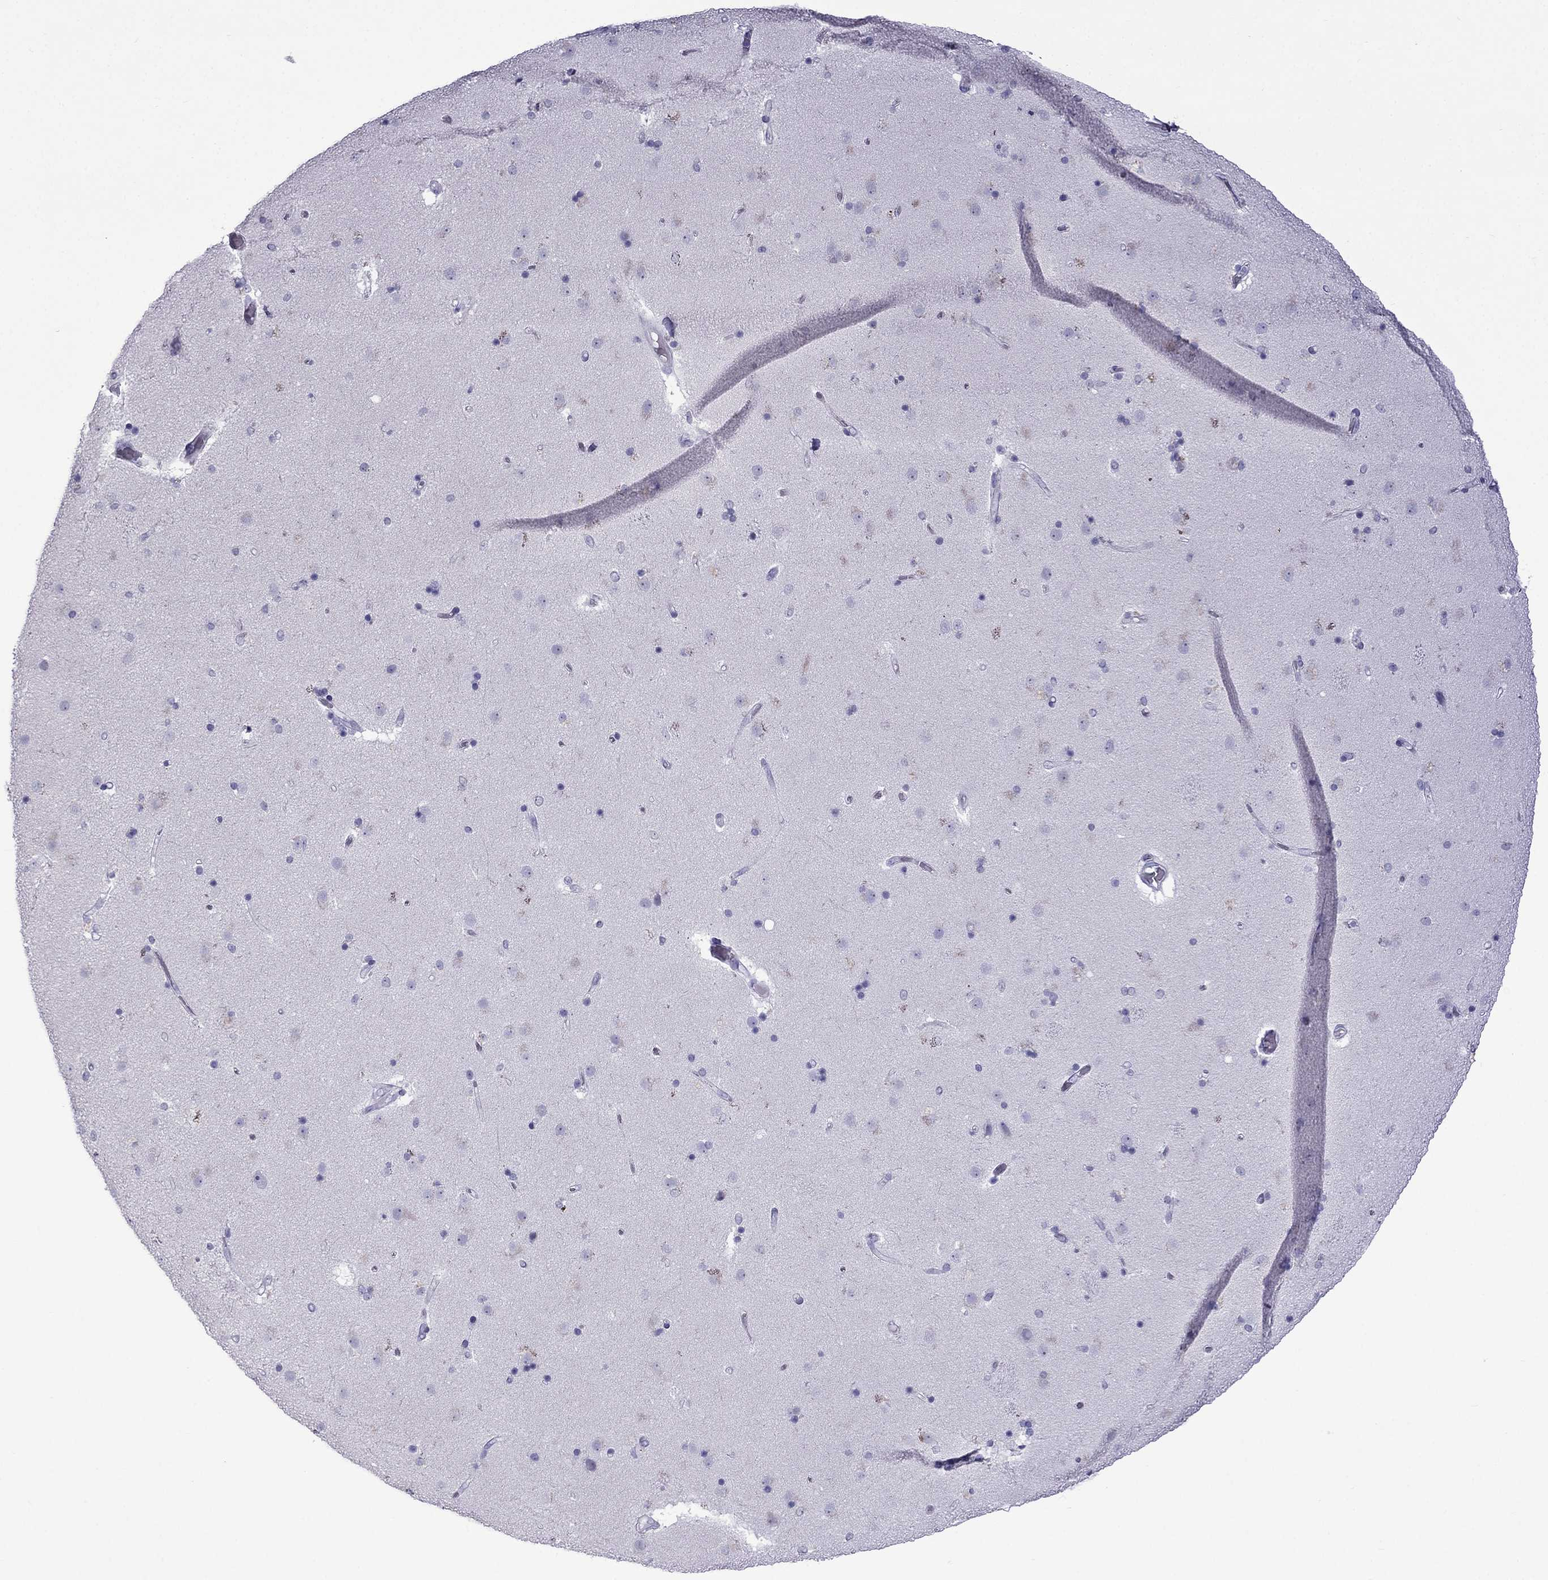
{"staining": {"intensity": "negative", "quantity": "none", "location": "none"}, "tissue": "caudate", "cell_type": "Glial cells", "image_type": "normal", "snomed": [{"axis": "morphology", "description": "Normal tissue, NOS"}, {"axis": "topography", "description": "Lateral ventricle wall"}], "caption": "Normal caudate was stained to show a protein in brown. There is no significant positivity in glial cells.", "gene": "TFF3", "patient": {"sex": "female", "age": 71}}